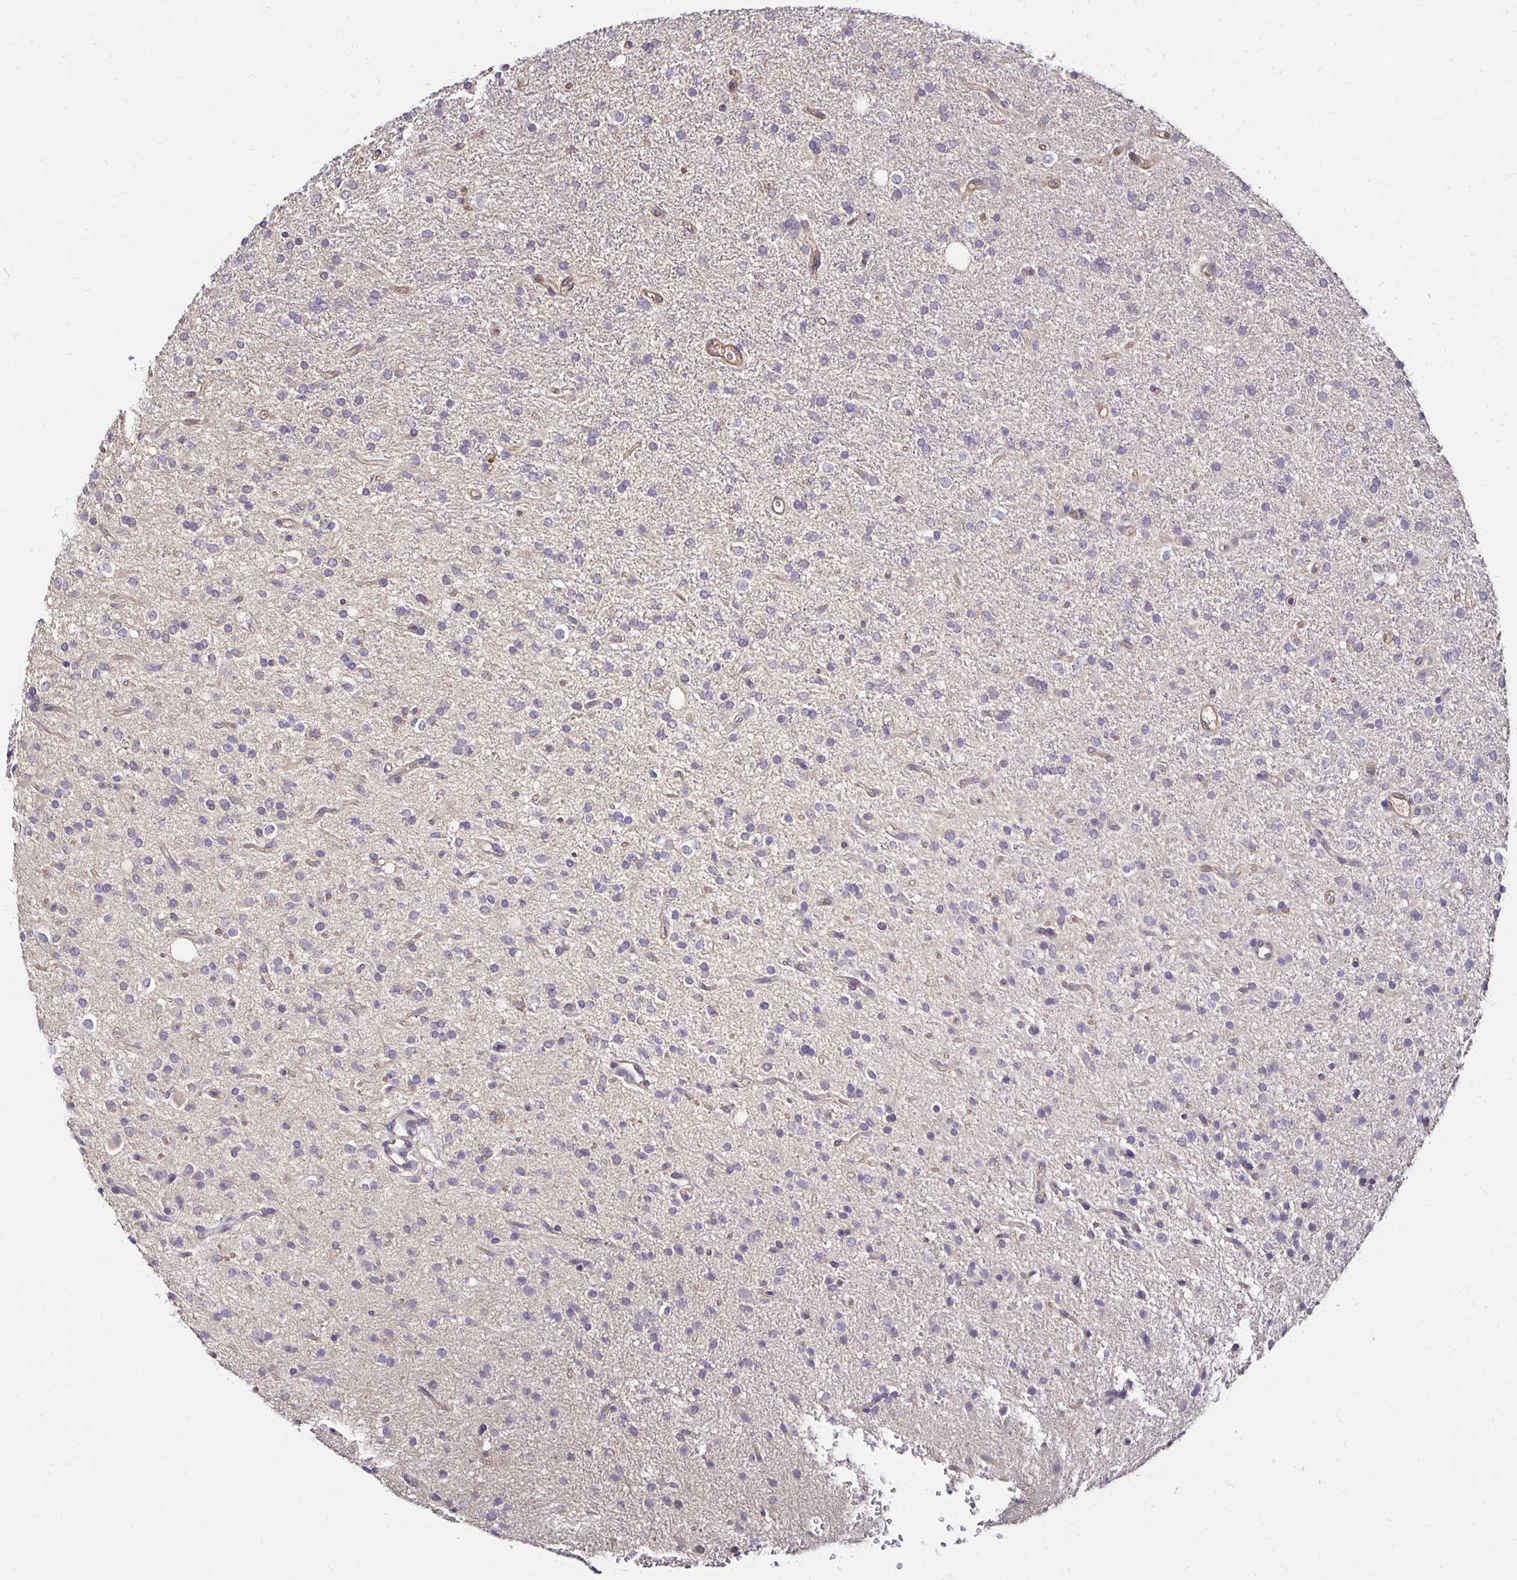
{"staining": {"intensity": "negative", "quantity": "none", "location": "none"}, "tissue": "glioma", "cell_type": "Tumor cells", "image_type": "cancer", "snomed": [{"axis": "morphology", "description": "Glioma, malignant, Low grade"}, {"axis": "topography", "description": "Brain"}], "caption": "Immunohistochemistry photomicrograph of malignant glioma (low-grade) stained for a protein (brown), which displays no expression in tumor cells.", "gene": "TXN", "patient": {"sex": "female", "age": 33}}